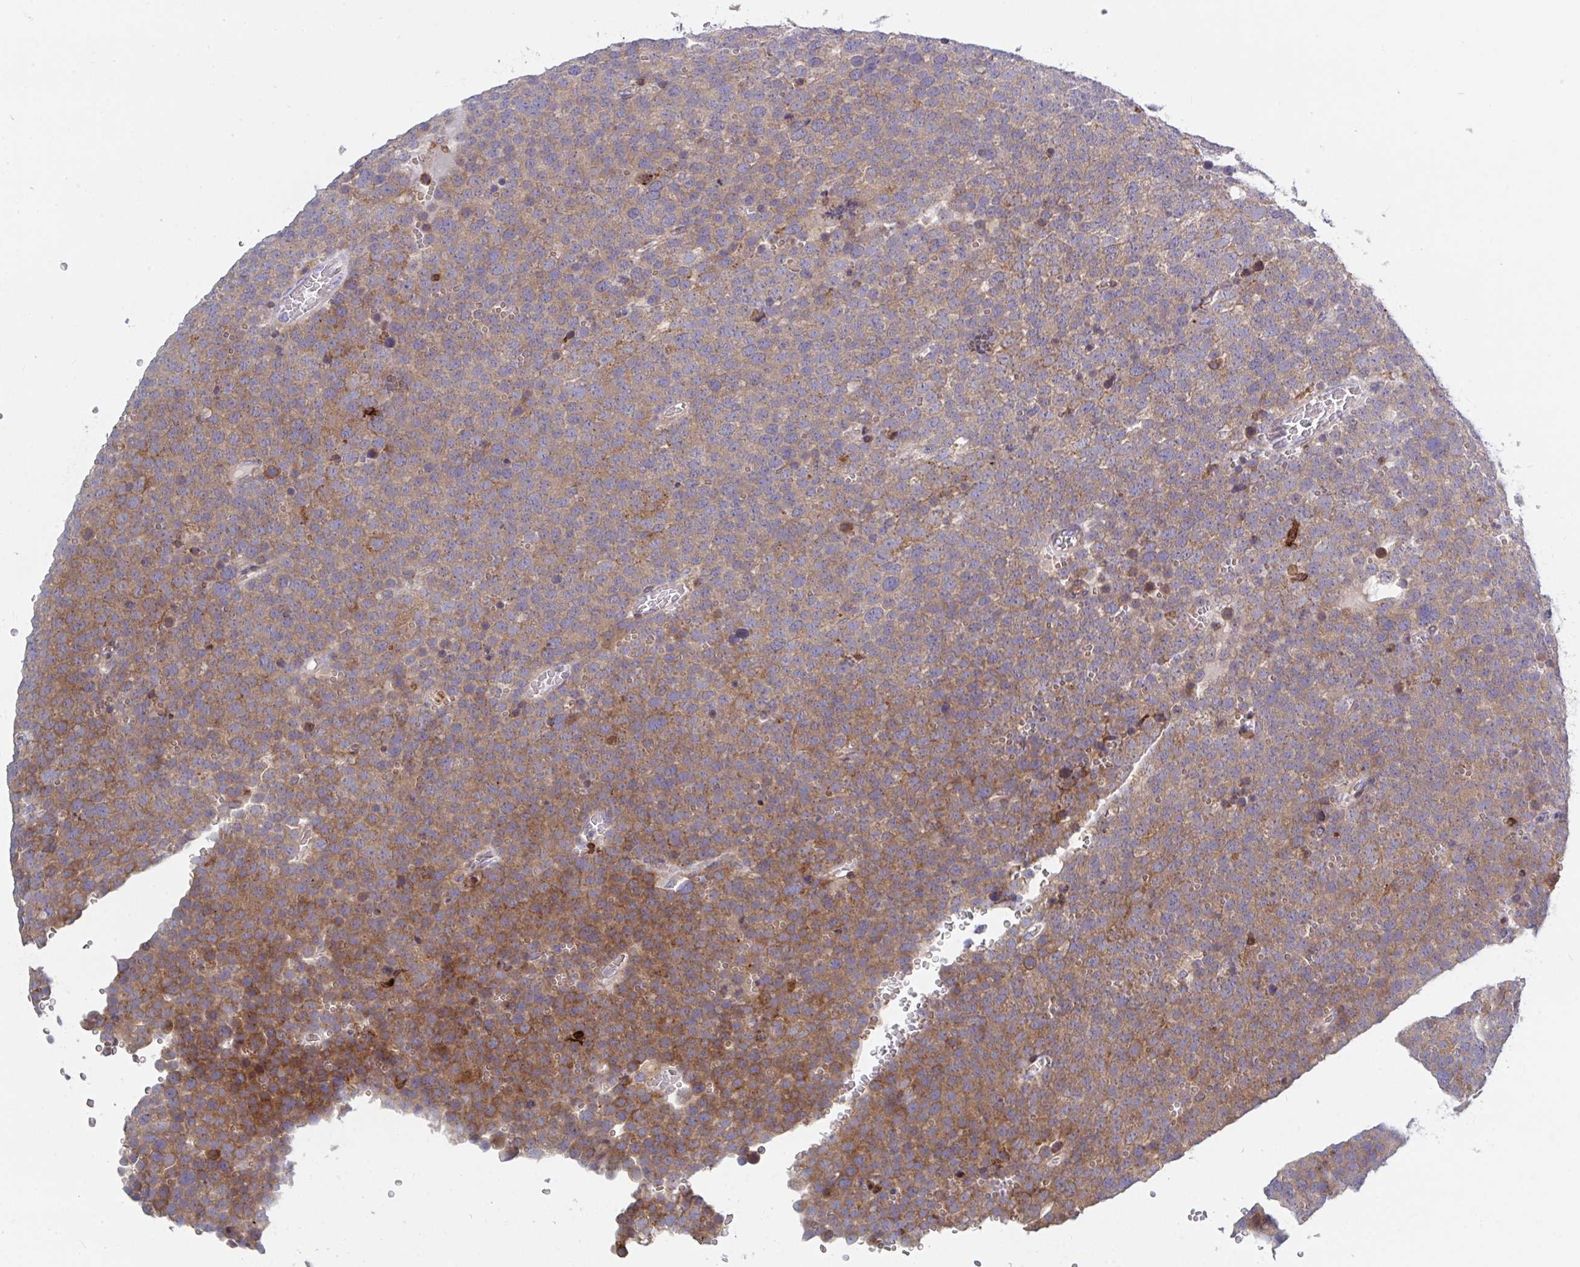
{"staining": {"intensity": "moderate", "quantity": ">75%", "location": "cytoplasmic/membranous"}, "tissue": "testis cancer", "cell_type": "Tumor cells", "image_type": "cancer", "snomed": [{"axis": "morphology", "description": "Seminoma, NOS"}, {"axis": "topography", "description": "Testis"}], "caption": "Protein positivity by immunohistochemistry exhibits moderate cytoplasmic/membranous expression in about >75% of tumor cells in seminoma (testis). (Brightfield microscopy of DAB IHC at high magnification).", "gene": "FRMD3", "patient": {"sex": "male", "age": 71}}